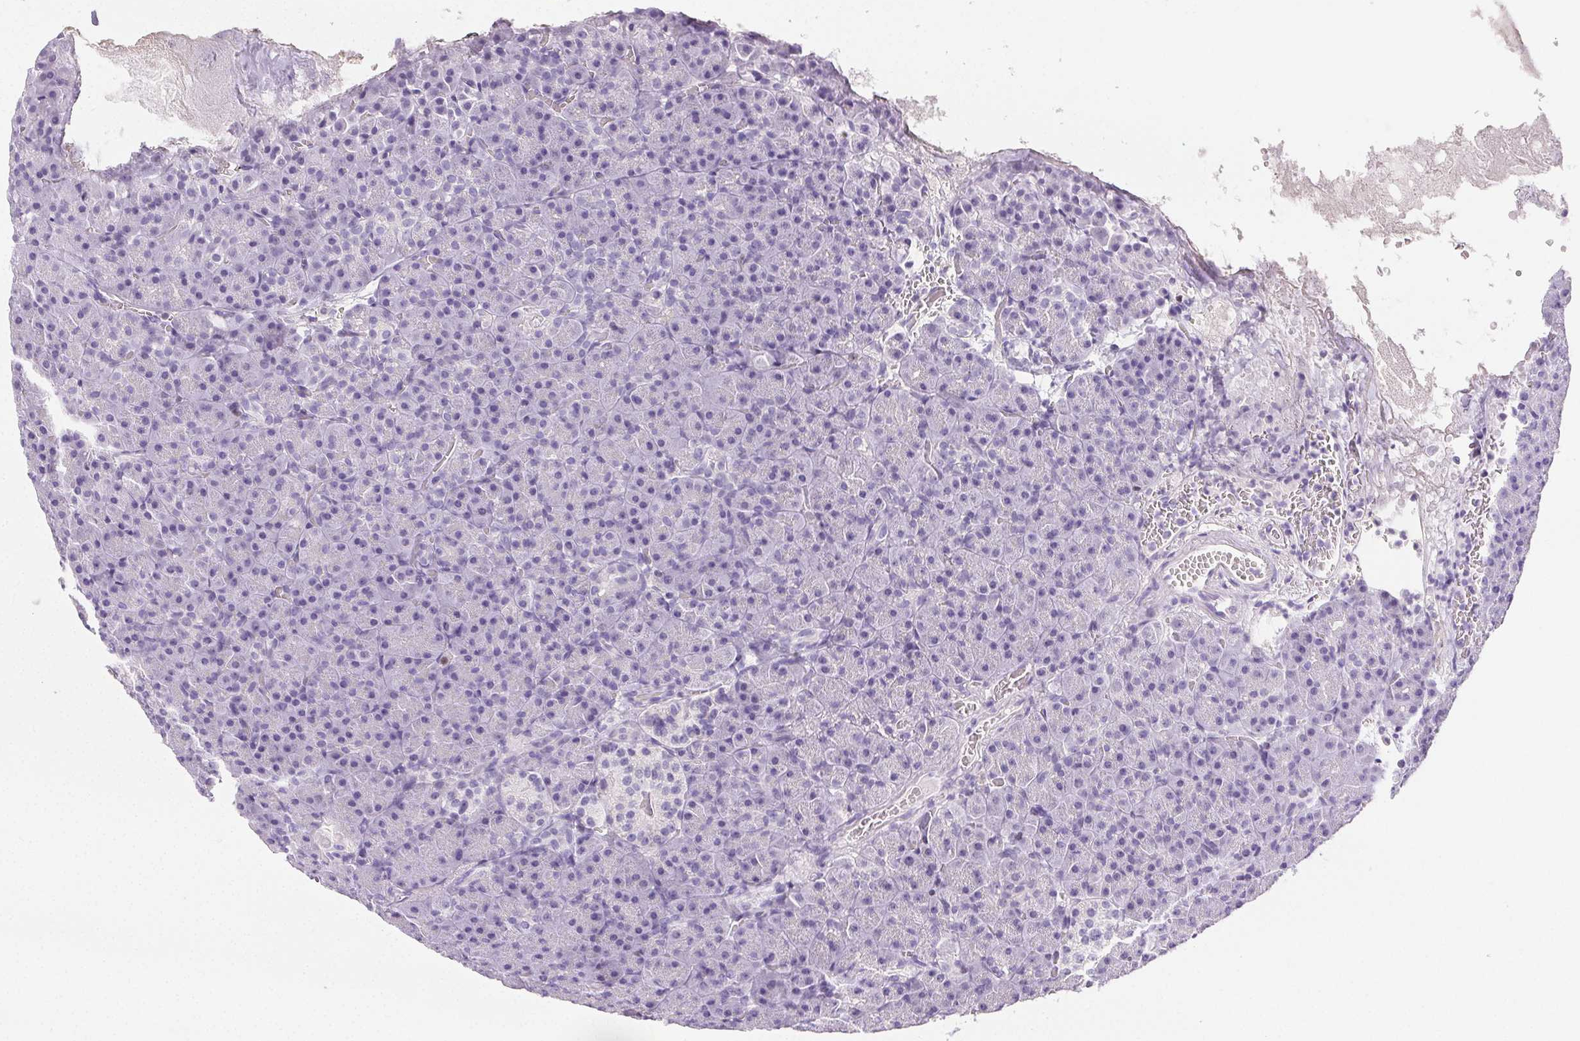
{"staining": {"intensity": "negative", "quantity": "none", "location": "none"}, "tissue": "pancreas", "cell_type": "Exocrine glandular cells", "image_type": "normal", "snomed": [{"axis": "morphology", "description": "Normal tissue, NOS"}, {"axis": "topography", "description": "Pancreas"}], "caption": "This is an immunohistochemistry (IHC) photomicrograph of normal pancreas. There is no expression in exocrine glandular cells.", "gene": "BEND2", "patient": {"sex": "female", "age": 74}}